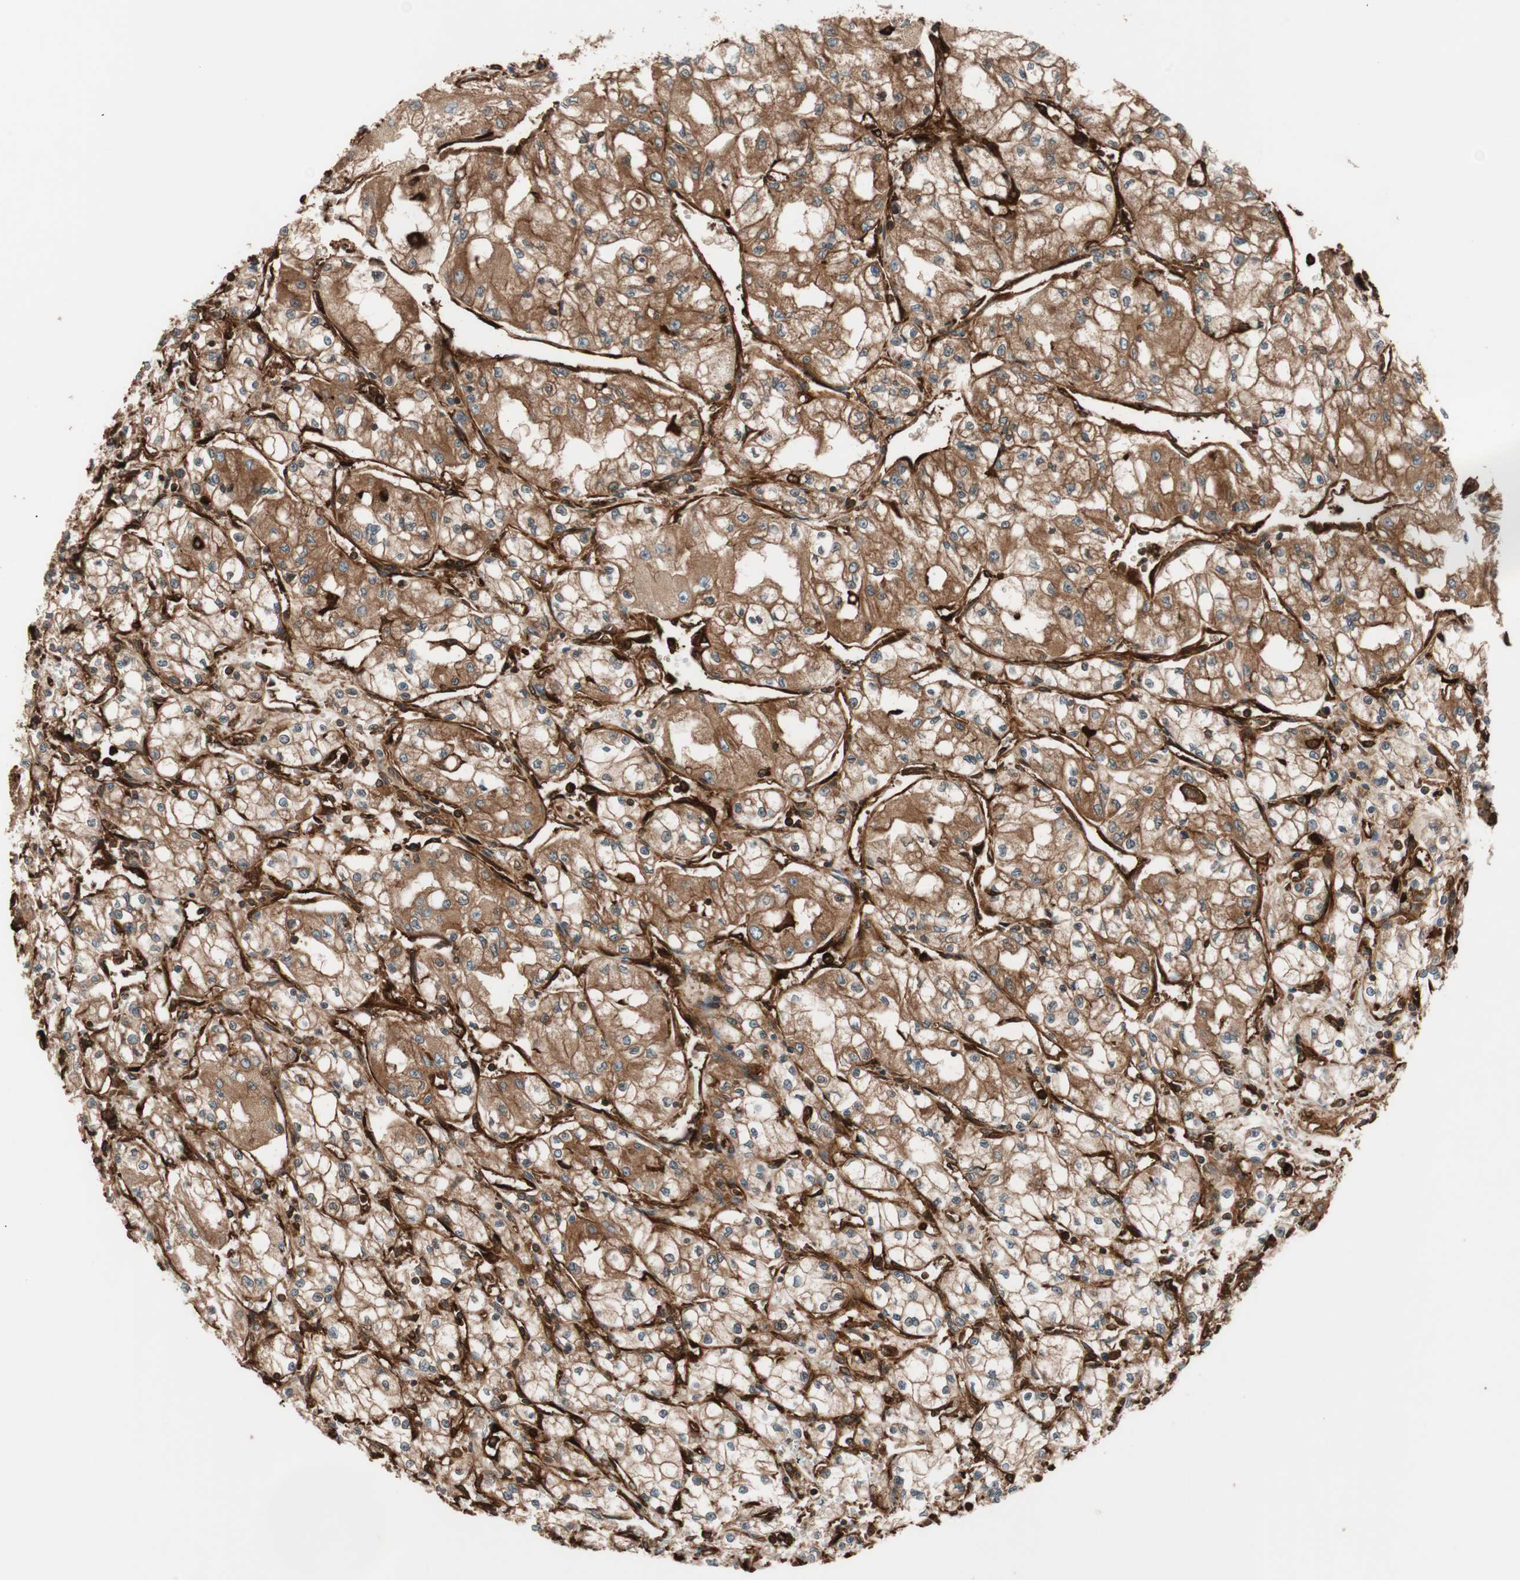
{"staining": {"intensity": "moderate", "quantity": ">75%", "location": "cytoplasmic/membranous"}, "tissue": "renal cancer", "cell_type": "Tumor cells", "image_type": "cancer", "snomed": [{"axis": "morphology", "description": "Normal tissue, NOS"}, {"axis": "morphology", "description": "Adenocarcinoma, NOS"}, {"axis": "topography", "description": "Kidney"}], "caption": "Immunohistochemistry micrograph of adenocarcinoma (renal) stained for a protein (brown), which exhibits medium levels of moderate cytoplasmic/membranous positivity in approximately >75% of tumor cells.", "gene": "VASP", "patient": {"sex": "male", "age": 59}}